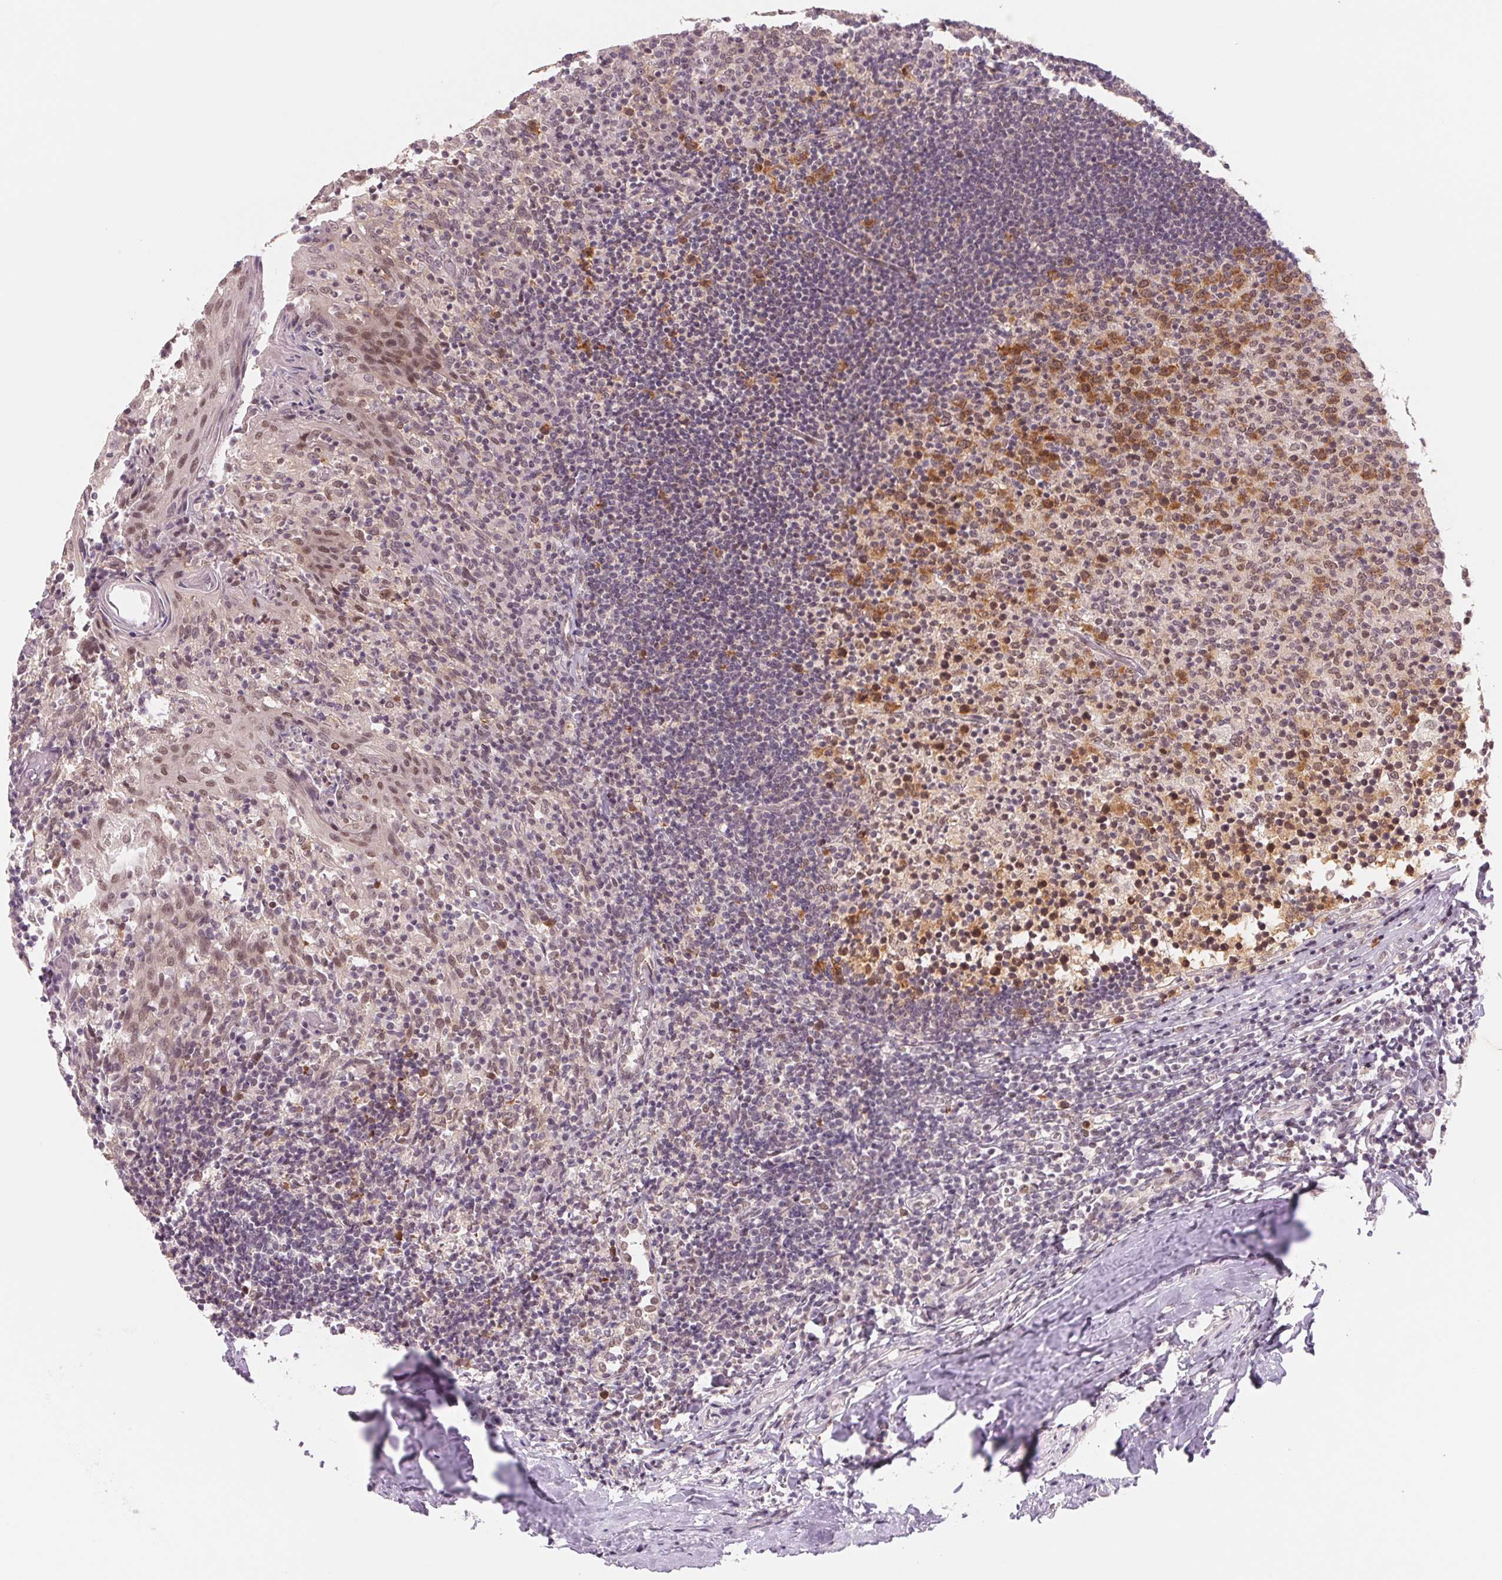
{"staining": {"intensity": "moderate", "quantity": "25%-75%", "location": "cytoplasmic/membranous,nuclear"}, "tissue": "tonsil", "cell_type": "Germinal center cells", "image_type": "normal", "snomed": [{"axis": "morphology", "description": "Normal tissue, NOS"}, {"axis": "topography", "description": "Tonsil"}], "caption": "Protein expression by immunohistochemistry exhibits moderate cytoplasmic/membranous,nuclear expression in about 25%-75% of germinal center cells in normal tonsil.", "gene": "DNAJB6", "patient": {"sex": "female", "age": 10}}